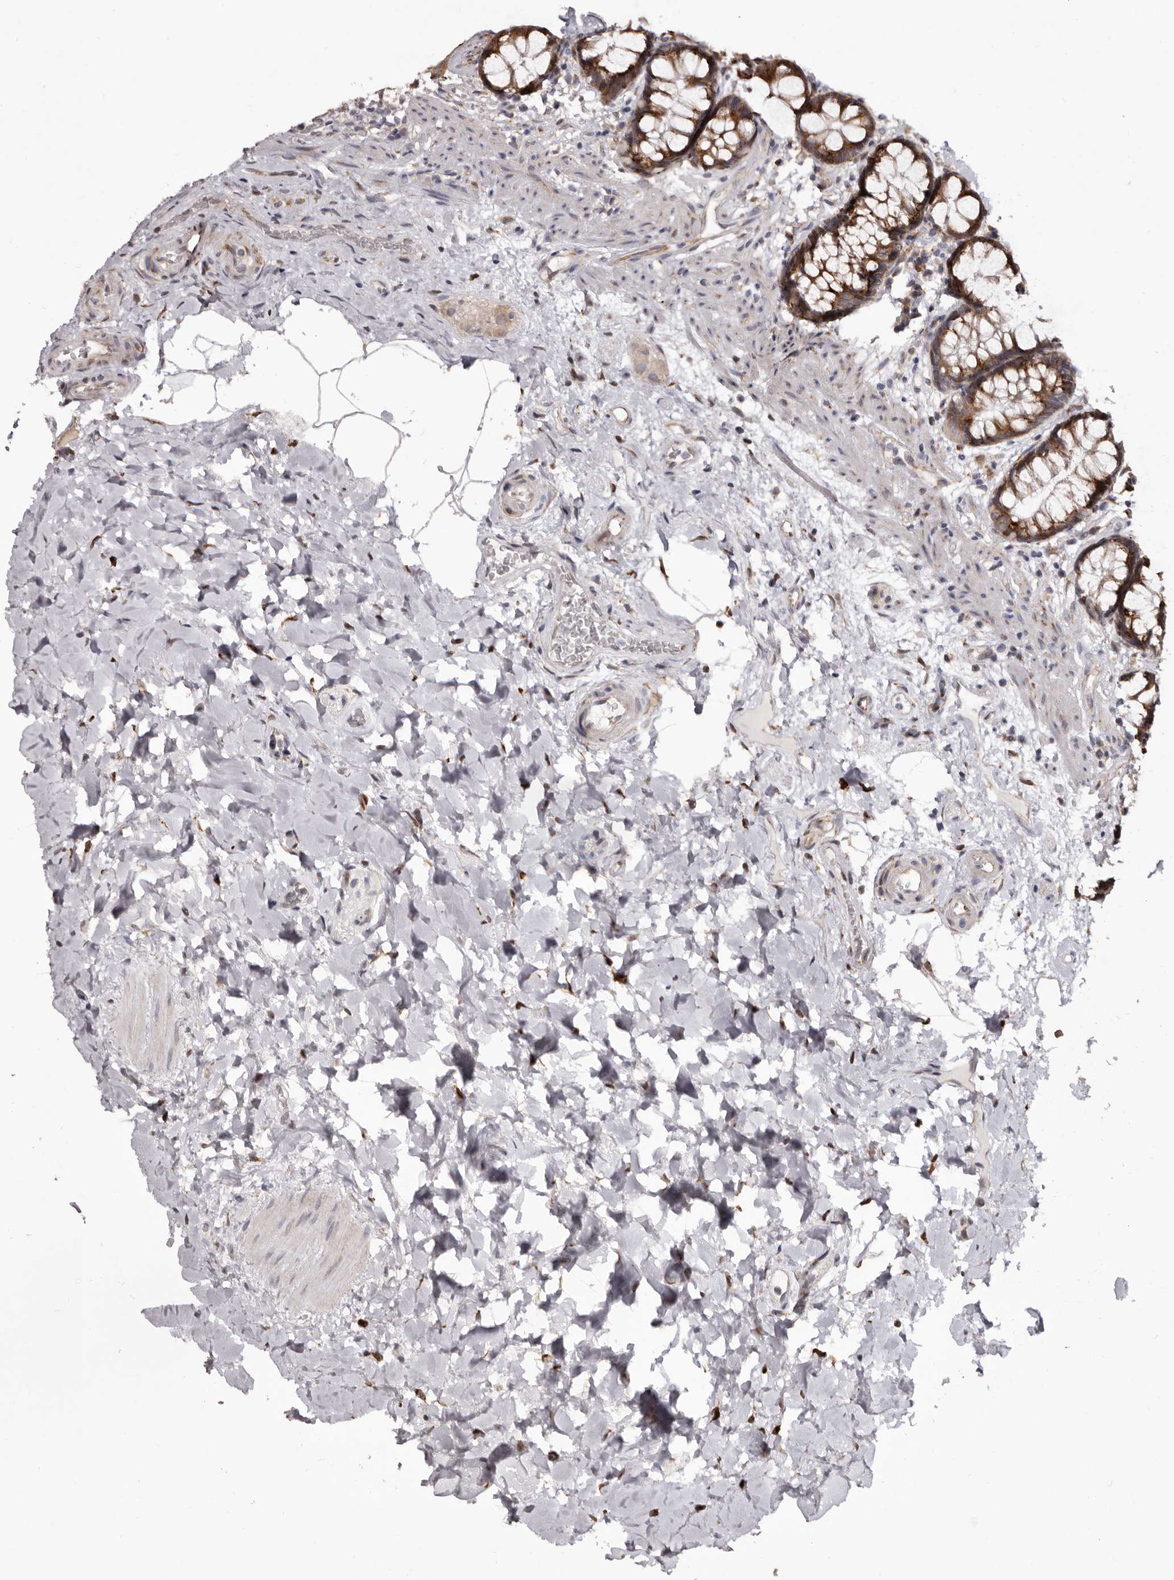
{"staining": {"intensity": "strong", "quantity": ">75%", "location": "cytoplasmic/membranous"}, "tissue": "rectum", "cell_type": "Glandular cells", "image_type": "normal", "snomed": [{"axis": "morphology", "description": "Normal tissue, NOS"}, {"axis": "topography", "description": "Rectum"}], "caption": "Immunohistochemical staining of normal human rectum demonstrates strong cytoplasmic/membranous protein expression in about >75% of glandular cells. (DAB (3,3'-diaminobenzidine) IHC with brightfield microscopy, high magnification).", "gene": "PIGX", "patient": {"sex": "male", "age": 64}}